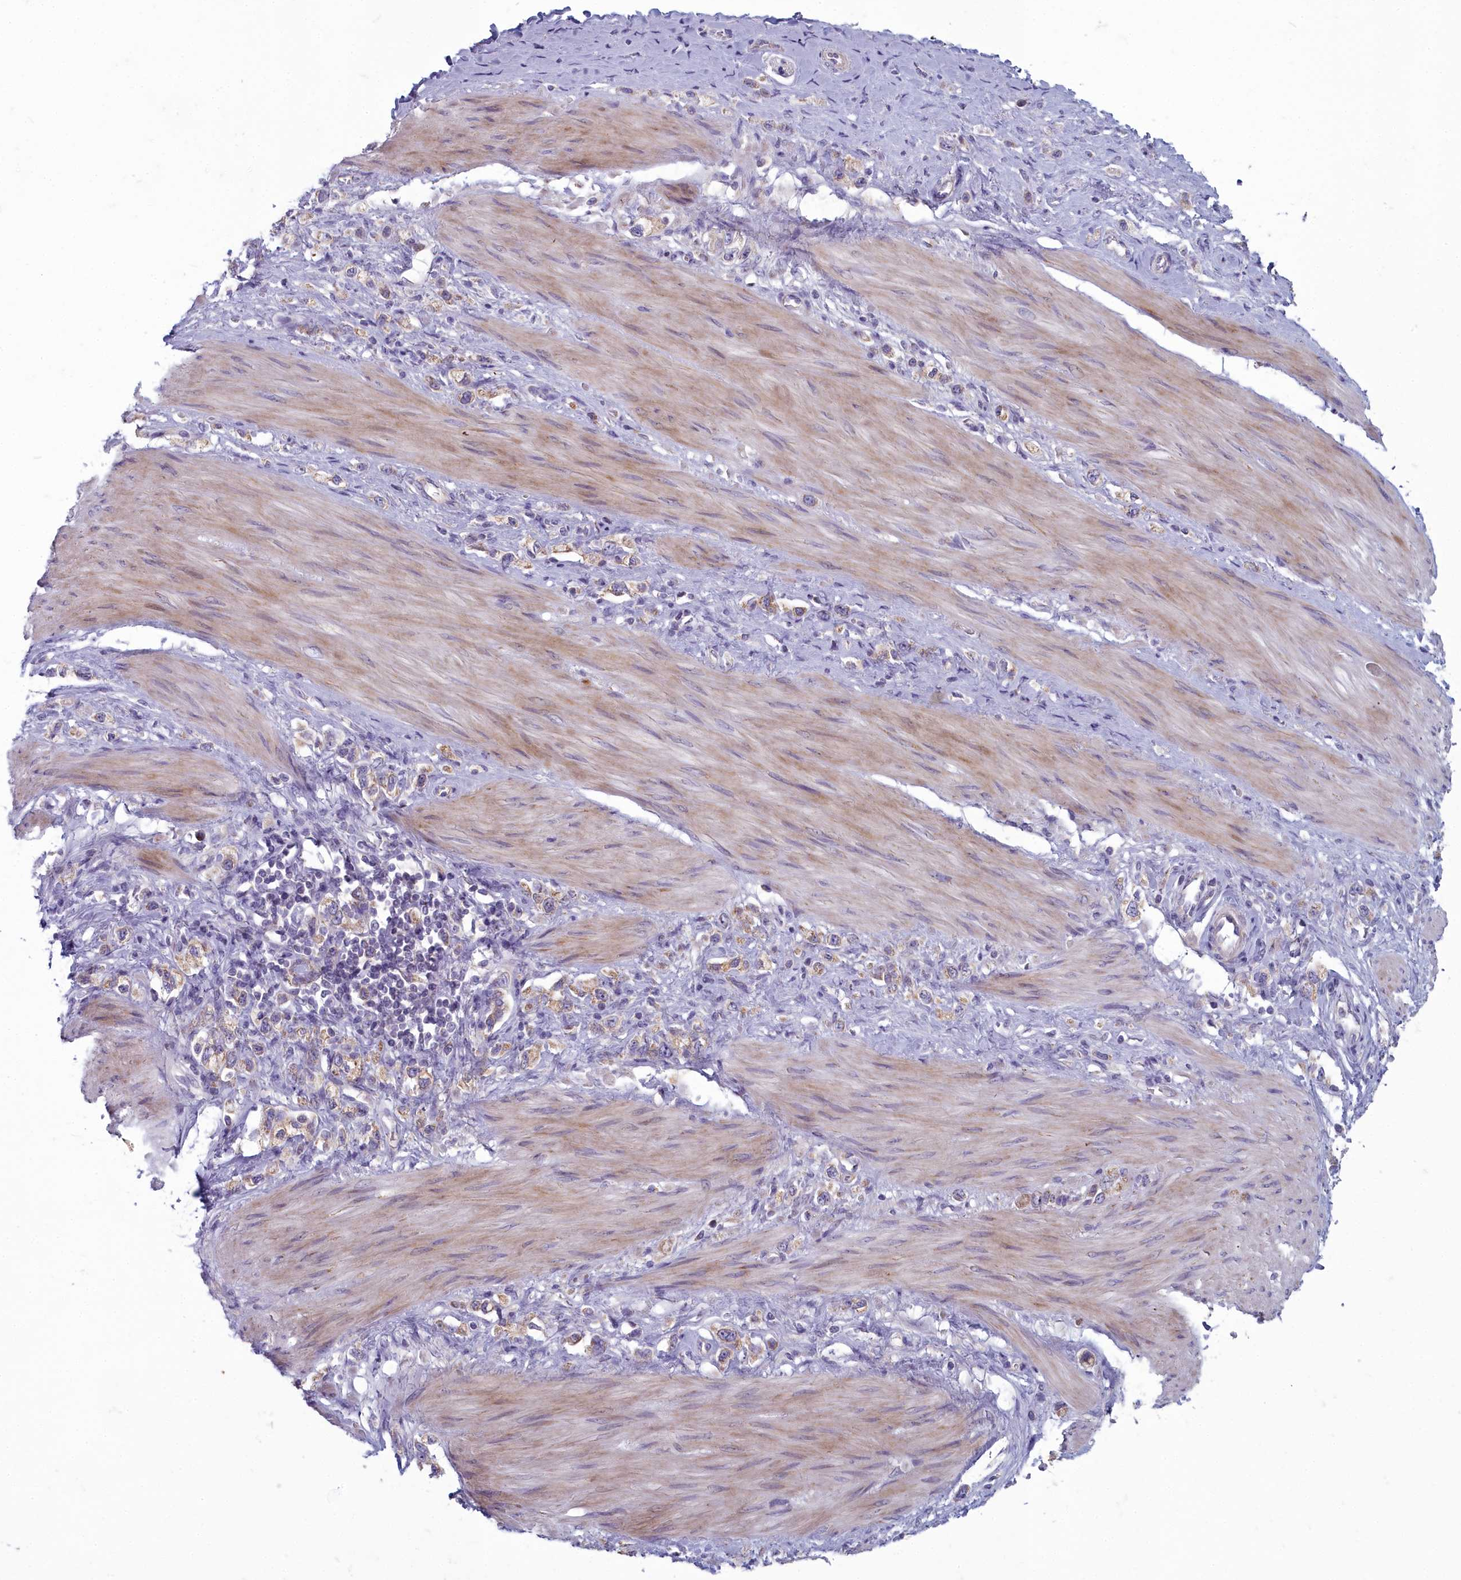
{"staining": {"intensity": "weak", "quantity": "25%-75%", "location": "cytoplasmic/membranous"}, "tissue": "stomach cancer", "cell_type": "Tumor cells", "image_type": "cancer", "snomed": [{"axis": "morphology", "description": "Adenocarcinoma, NOS"}, {"axis": "topography", "description": "Stomach"}], "caption": "Approximately 25%-75% of tumor cells in stomach cancer (adenocarcinoma) exhibit weak cytoplasmic/membranous protein staining as visualized by brown immunohistochemical staining.", "gene": "INSYN2A", "patient": {"sex": "female", "age": 65}}